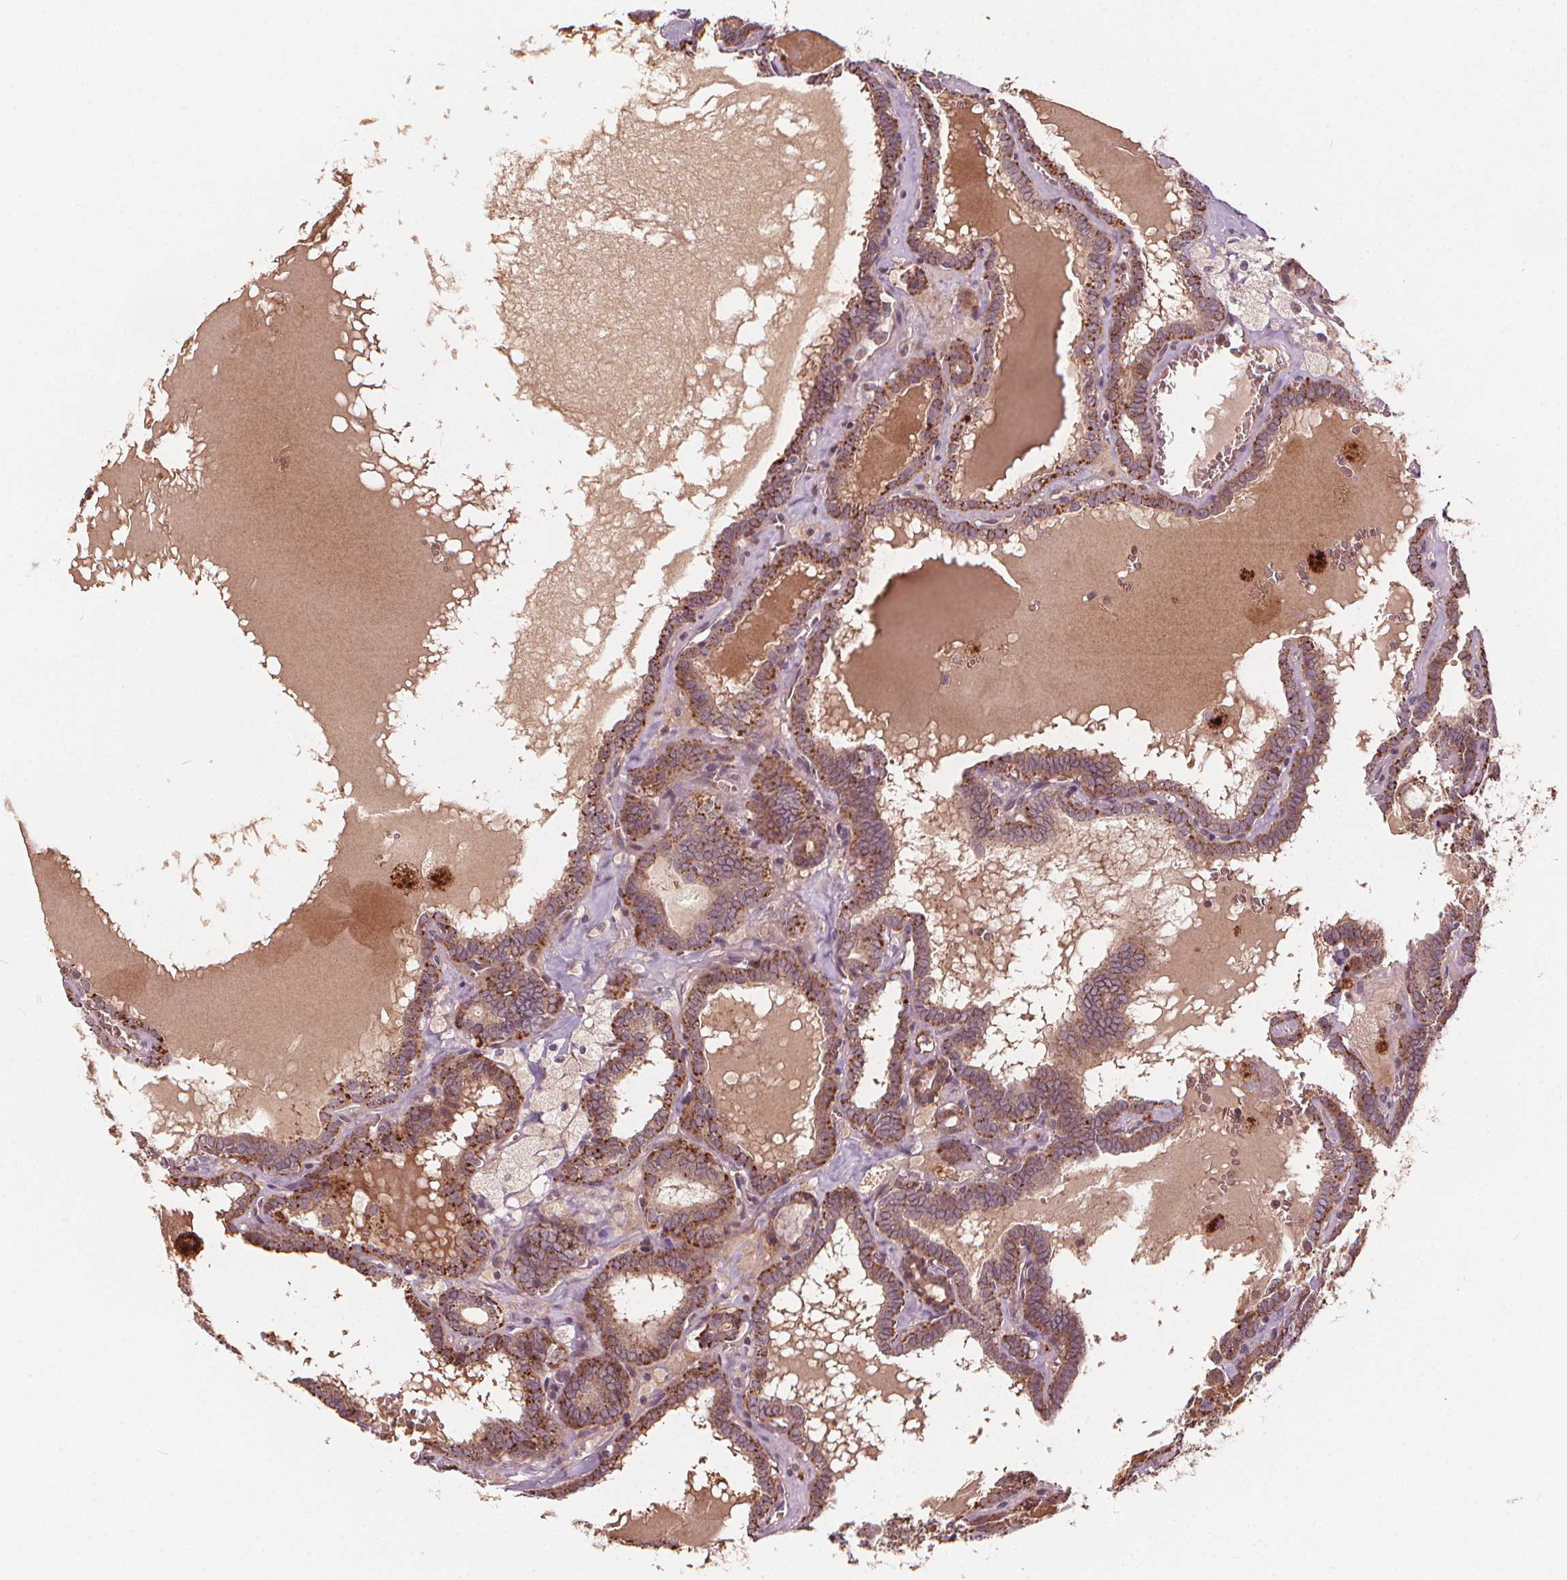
{"staining": {"intensity": "moderate", "quantity": "25%-75%", "location": "cytoplasmic/membranous"}, "tissue": "thyroid cancer", "cell_type": "Tumor cells", "image_type": "cancer", "snomed": [{"axis": "morphology", "description": "Papillary adenocarcinoma, NOS"}, {"axis": "topography", "description": "Thyroid gland"}], "caption": "This is a photomicrograph of immunohistochemistry (IHC) staining of thyroid cancer, which shows moderate expression in the cytoplasmic/membranous of tumor cells.", "gene": "IPO13", "patient": {"sex": "female", "age": 39}}